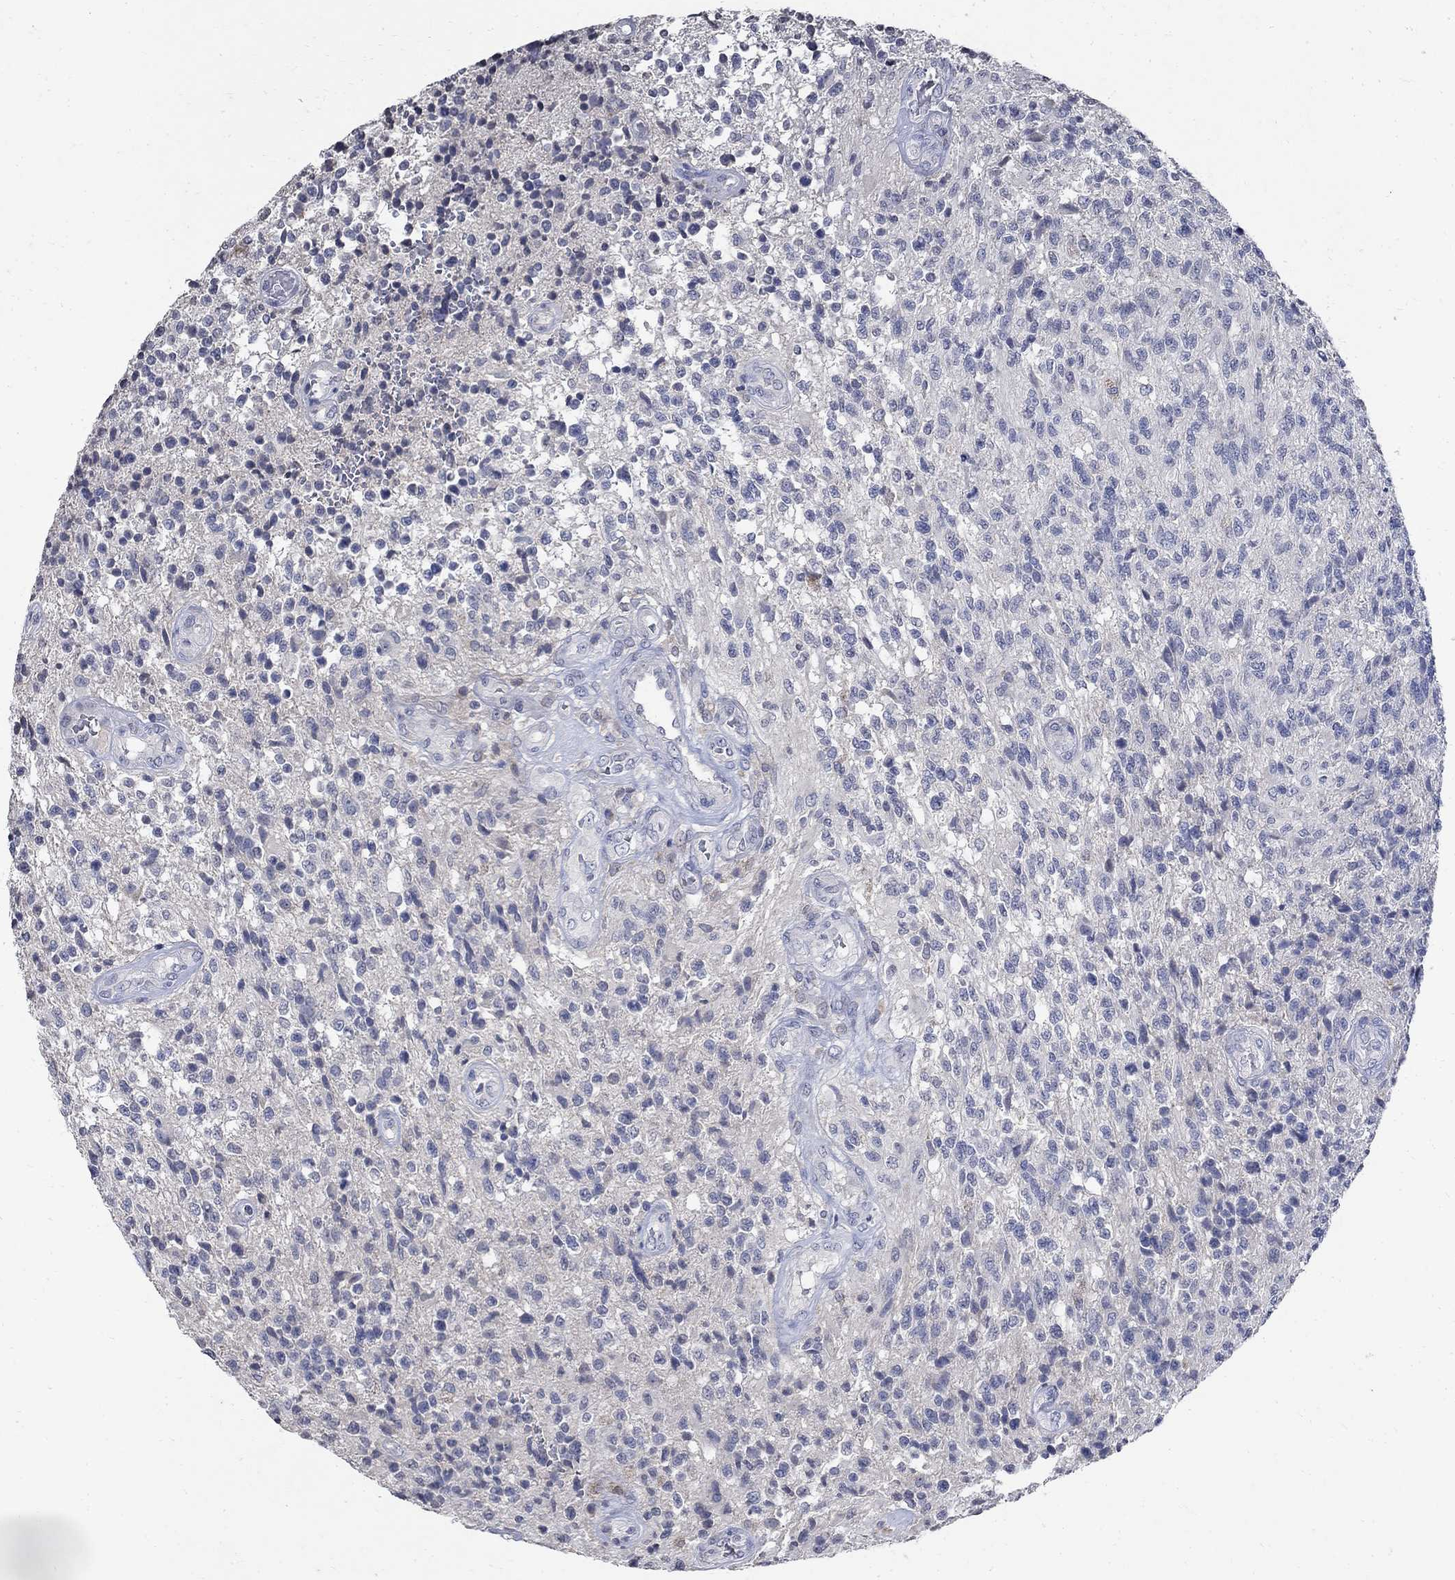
{"staining": {"intensity": "negative", "quantity": "none", "location": "none"}, "tissue": "glioma", "cell_type": "Tumor cells", "image_type": "cancer", "snomed": [{"axis": "morphology", "description": "Glioma, malignant, High grade"}, {"axis": "topography", "description": "Brain"}], "caption": "IHC histopathology image of malignant high-grade glioma stained for a protein (brown), which exhibits no staining in tumor cells.", "gene": "TMEM169", "patient": {"sex": "male", "age": 56}}